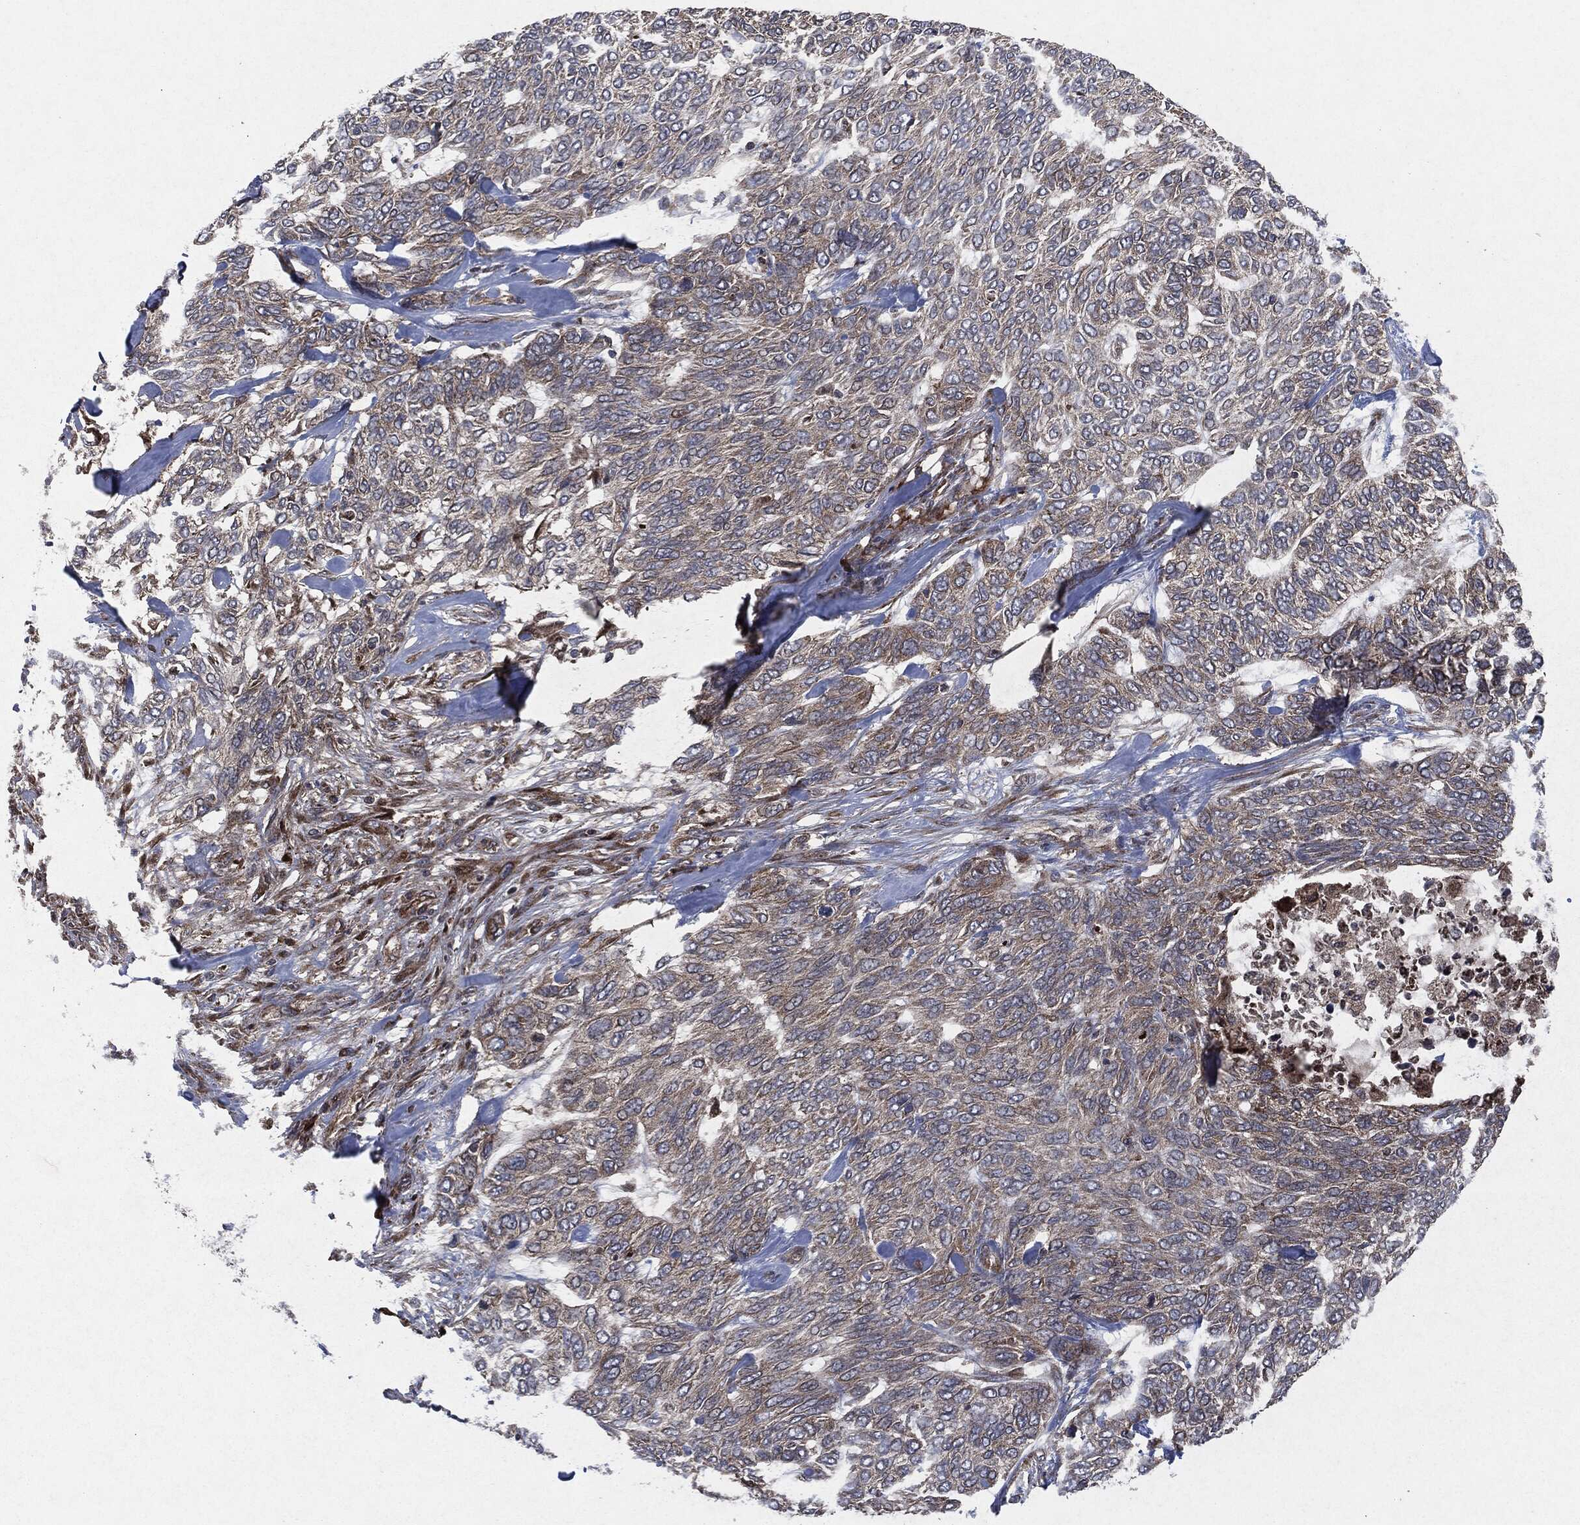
{"staining": {"intensity": "moderate", "quantity": "<25%", "location": "cytoplasmic/membranous"}, "tissue": "skin cancer", "cell_type": "Tumor cells", "image_type": "cancer", "snomed": [{"axis": "morphology", "description": "Basal cell carcinoma"}, {"axis": "topography", "description": "Skin"}], "caption": "DAB immunohistochemical staining of skin cancer reveals moderate cytoplasmic/membranous protein staining in about <25% of tumor cells.", "gene": "RAF1", "patient": {"sex": "female", "age": 65}}